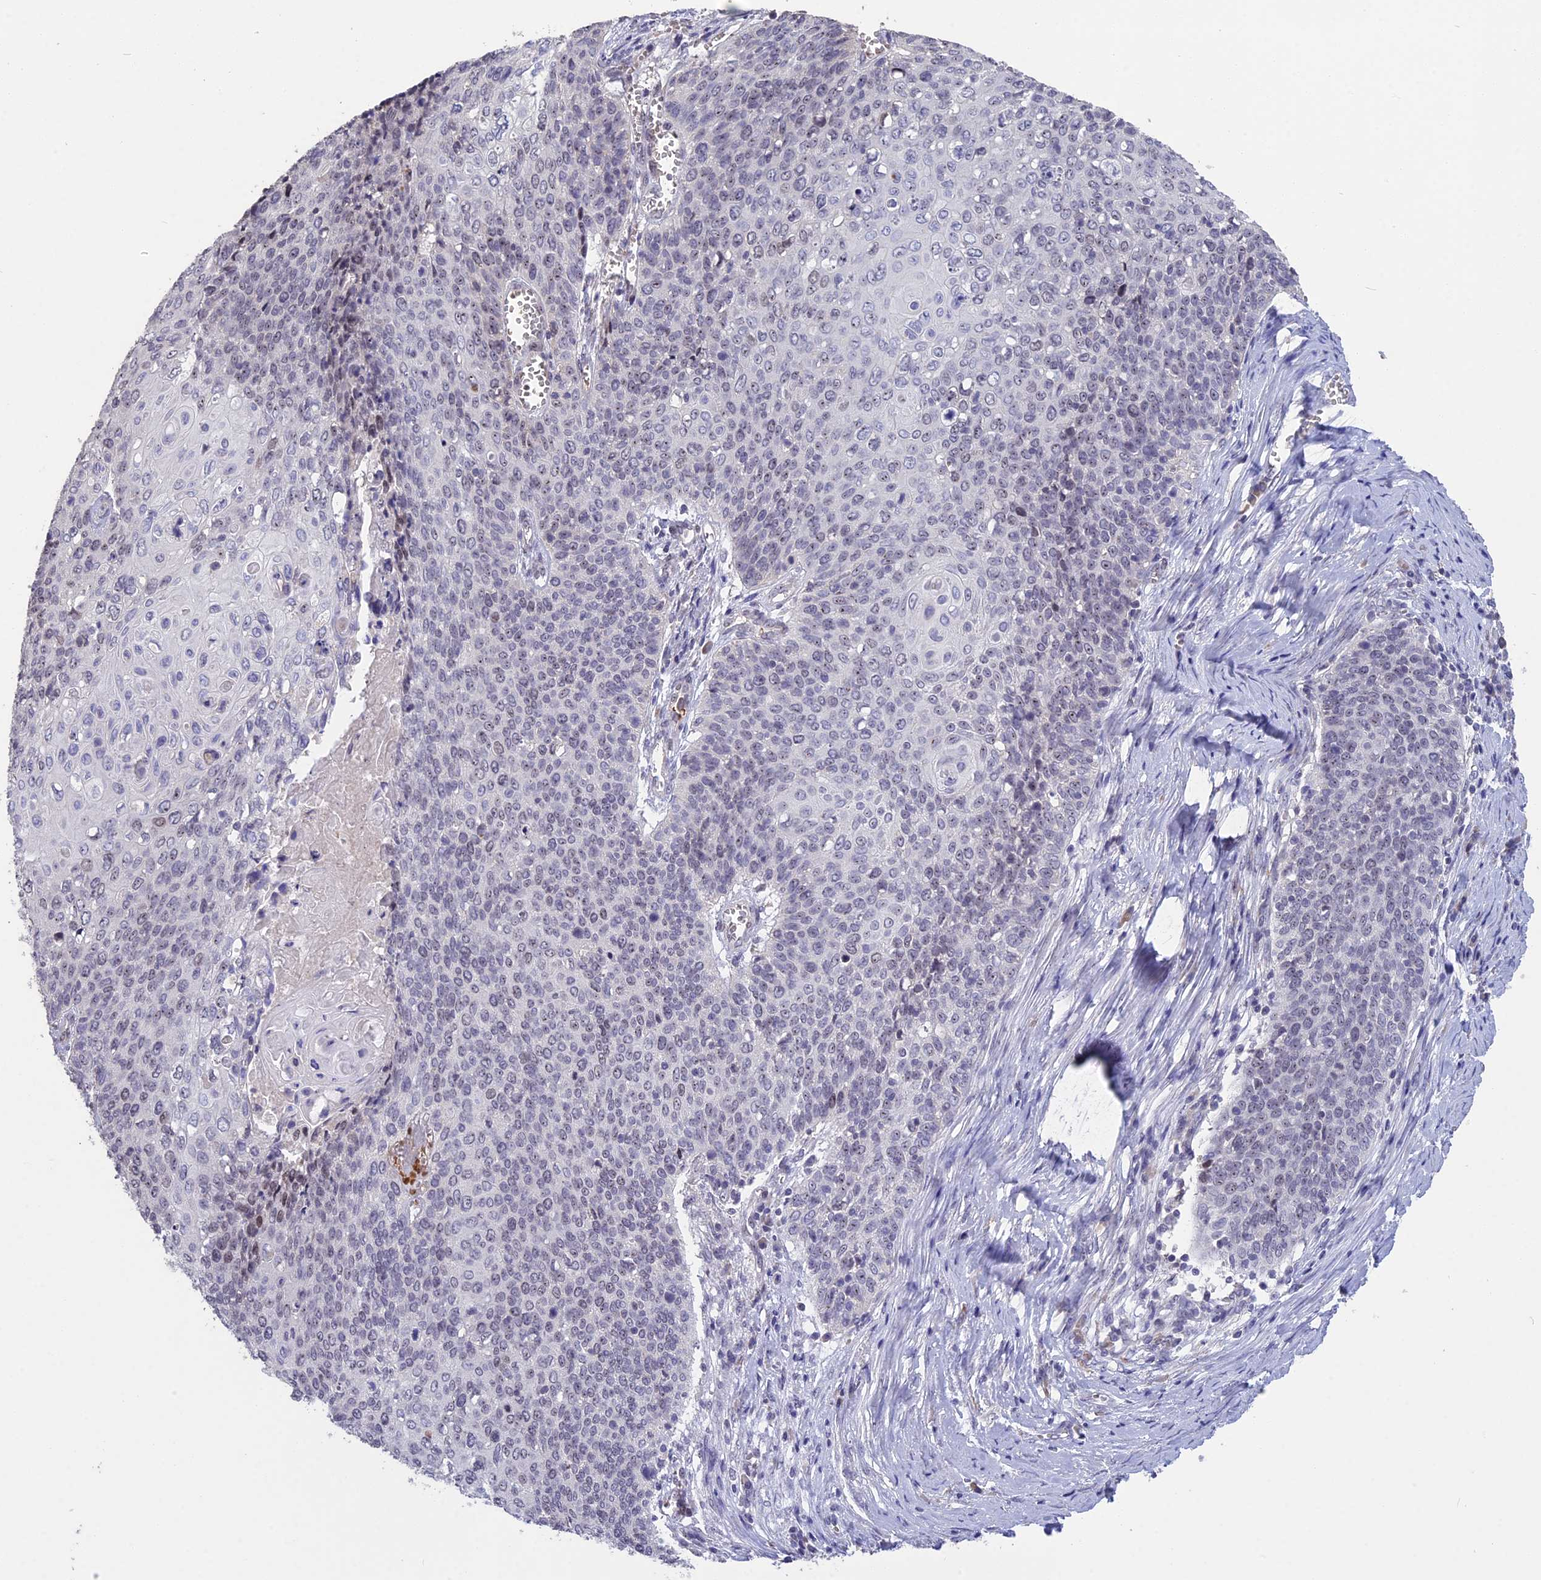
{"staining": {"intensity": "negative", "quantity": "none", "location": "none"}, "tissue": "cervical cancer", "cell_type": "Tumor cells", "image_type": "cancer", "snomed": [{"axis": "morphology", "description": "Squamous cell carcinoma, NOS"}, {"axis": "topography", "description": "Cervix"}], "caption": "Tumor cells show no significant positivity in cervical cancer.", "gene": "KNOP1", "patient": {"sex": "female", "age": 39}}